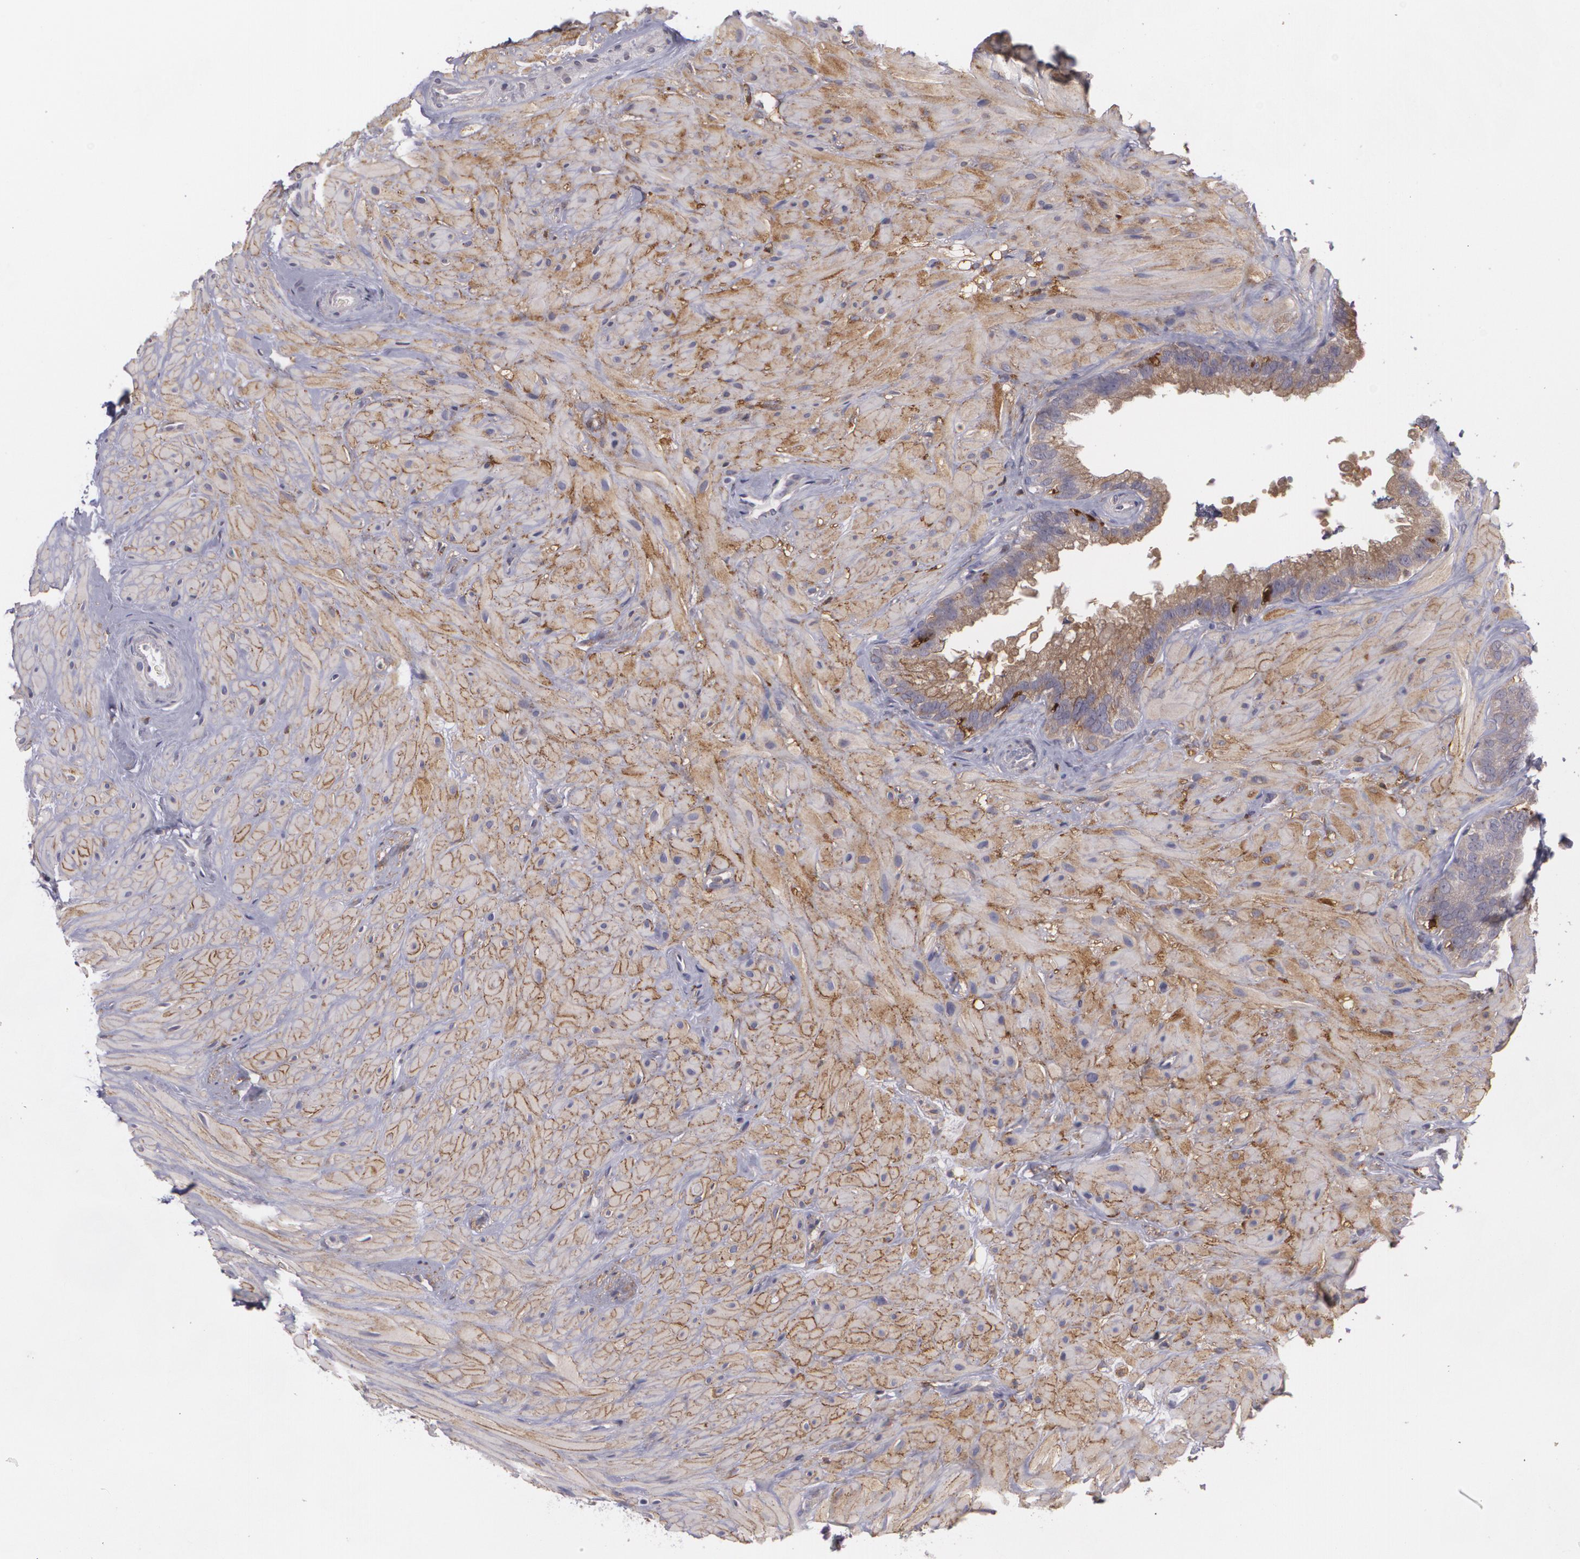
{"staining": {"intensity": "moderate", "quantity": ">75%", "location": "cytoplasmic/membranous"}, "tissue": "seminal vesicle", "cell_type": "Glandular cells", "image_type": "normal", "snomed": [{"axis": "morphology", "description": "Normal tissue, NOS"}, {"axis": "topography", "description": "Prostate"}, {"axis": "topography", "description": "Seminal veicle"}], "caption": "This is a histology image of immunohistochemistry (IHC) staining of unremarkable seminal vesicle, which shows moderate expression in the cytoplasmic/membranous of glandular cells.", "gene": "BIN1", "patient": {"sex": "male", "age": 63}}